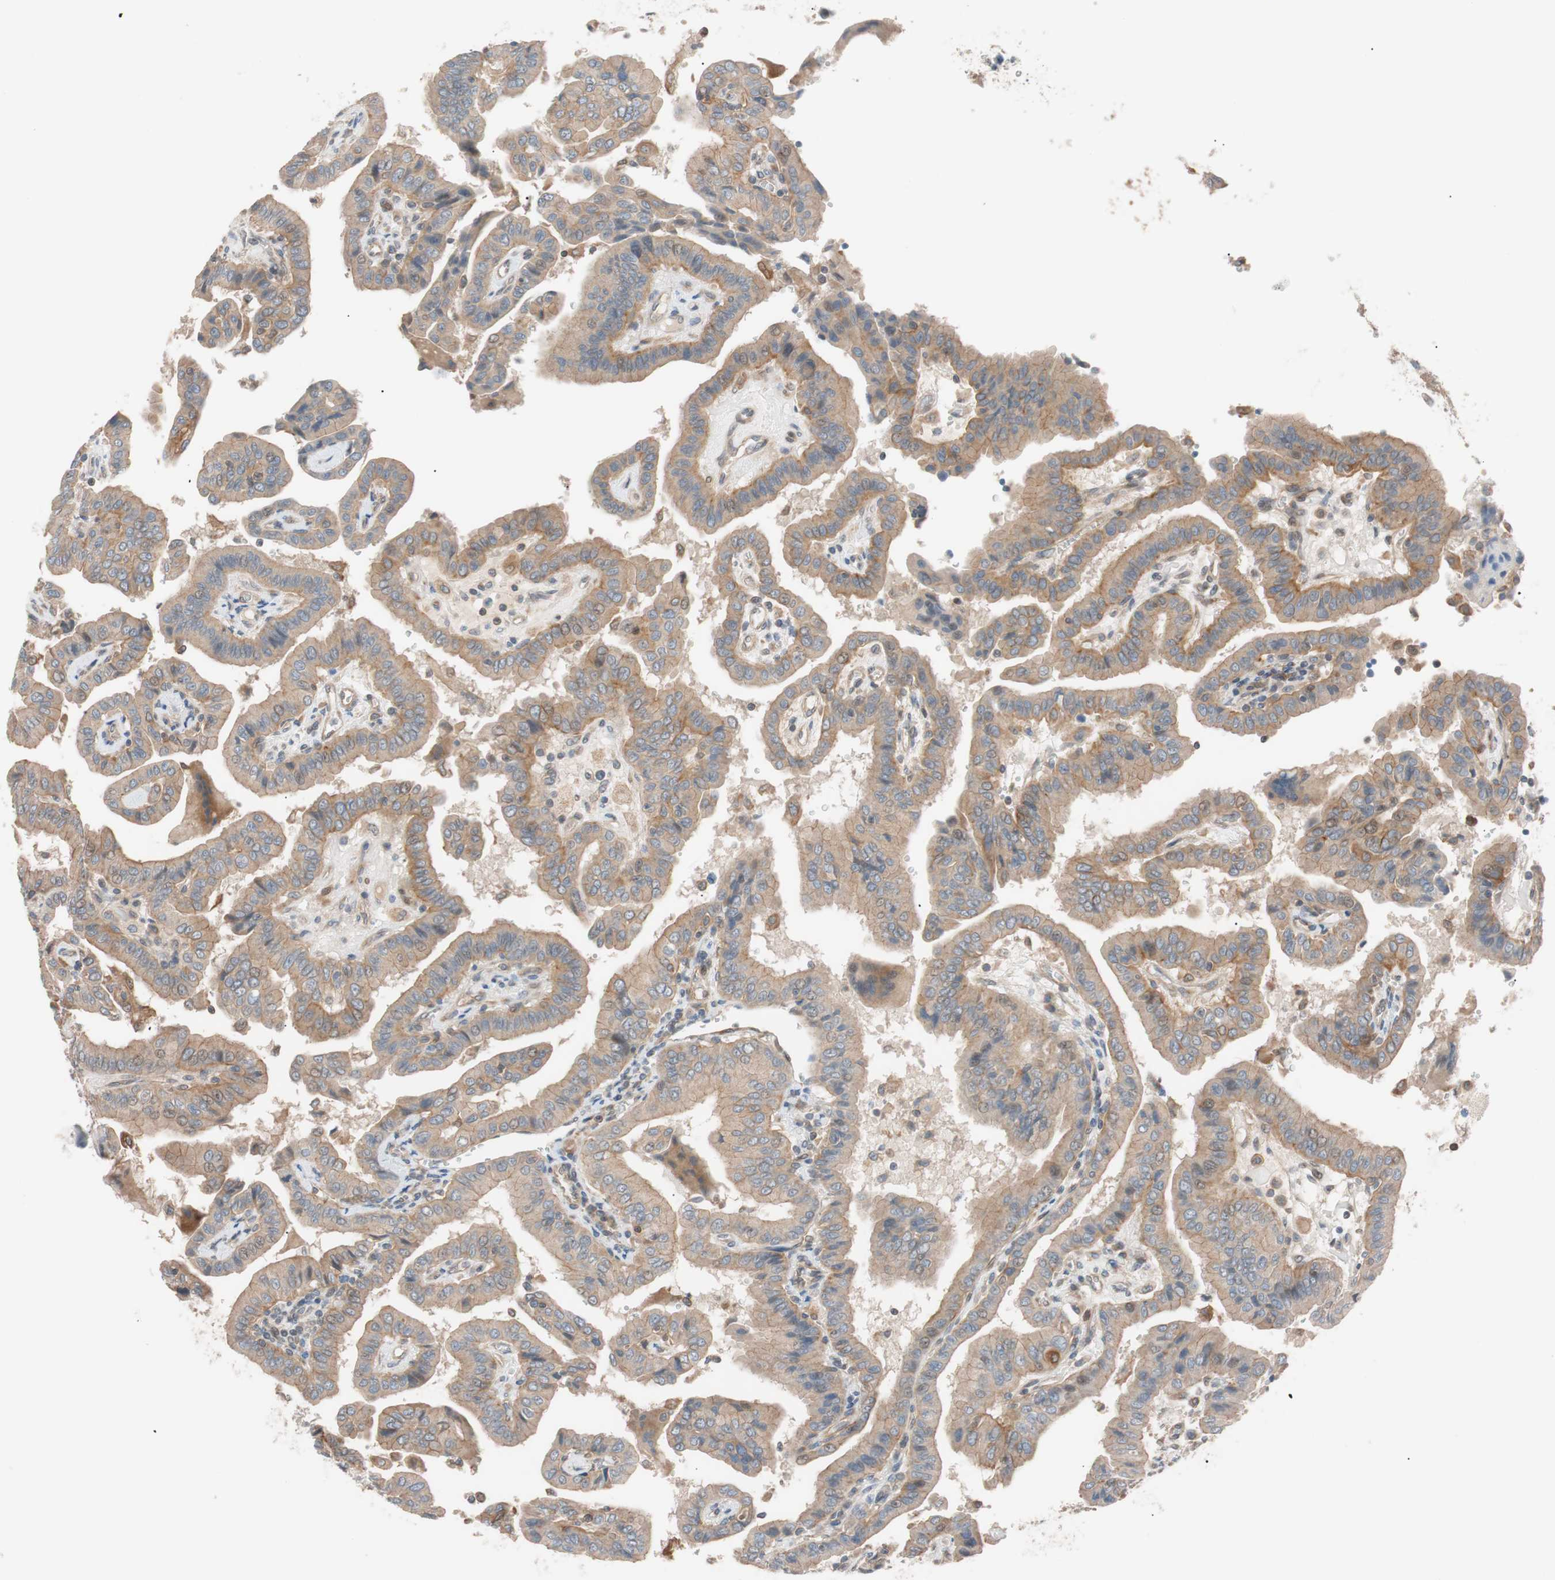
{"staining": {"intensity": "moderate", "quantity": ">75%", "location": "cytoplasmic/membranous"}, "tissue": "thyroid cancer", "cell_type": "Tumor cells", "image_type": "cancer", "snomed": [{"axis": "morphology", "description": "Papillary adenocarcinoma, NOS"}, {"axis": "topography", "description": "Thyroid gland"}], "caption": "About >75% of tumor cells in thyroid papillary adenocarcinoma display moderate cytoplasmic/membranous protein positivity as visualized by brown immunohistochemical staining.", "gene": "SMG1", "patient": {"sex": "male", "age": 33}}